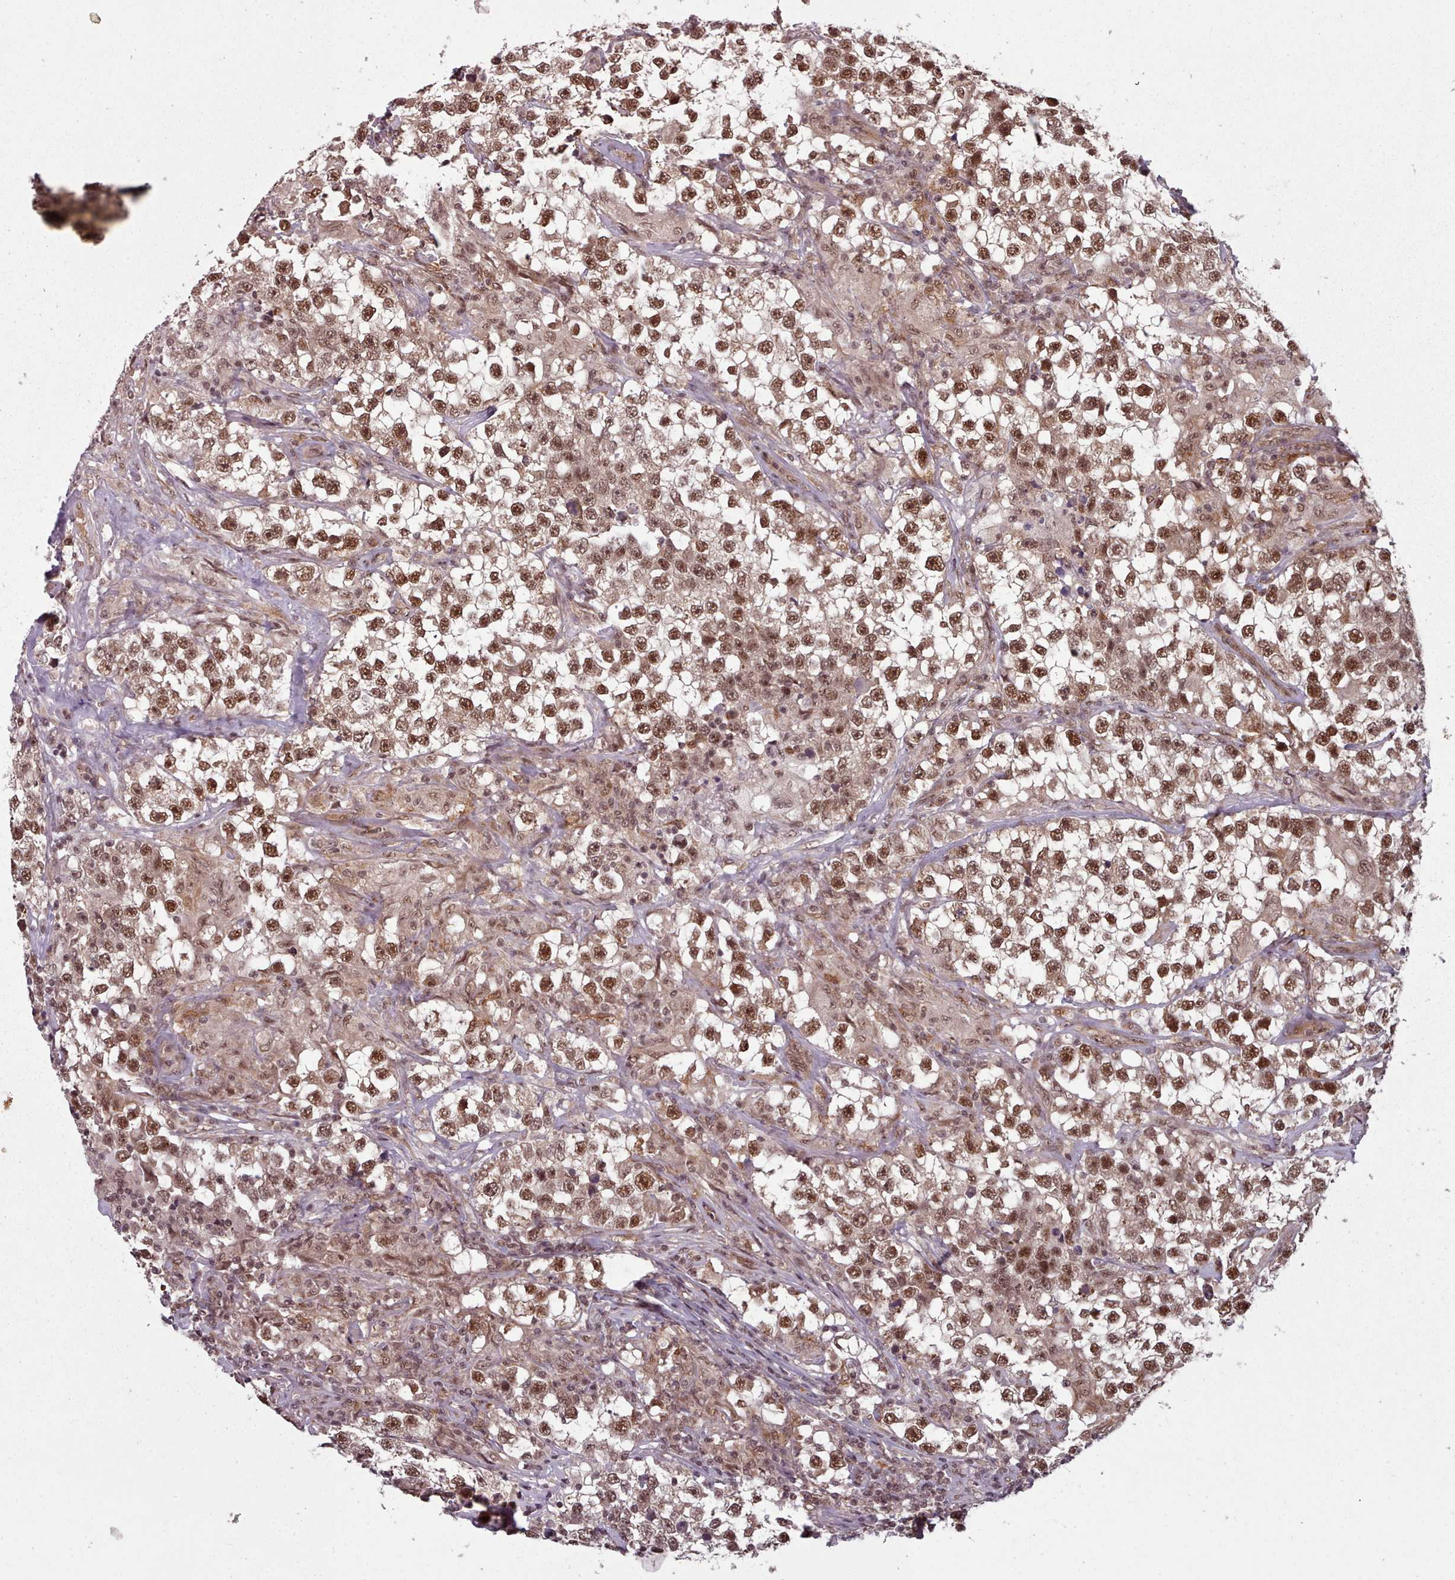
{"staining": {"intensity": "moderate", "quantity": ">75%", "location": "cytoplasmic/membranous,nuclear"}, "tissue": "testis cancer", "cell_type": "Tumor cells", "image_type": "cancer", "snomed": [{"axis": "morphology", "description": "Seminoma, NOS"}, {"axis": "topography", "description": "Testis"}], "caption": "A brown stain shows moderate cytoplasmic/membranous and nuclear expression of a protein in human testis cancer (seminoma) tumor cells.", "gene": "DHX8", "patient": {"sex": "male", "age": 46}}